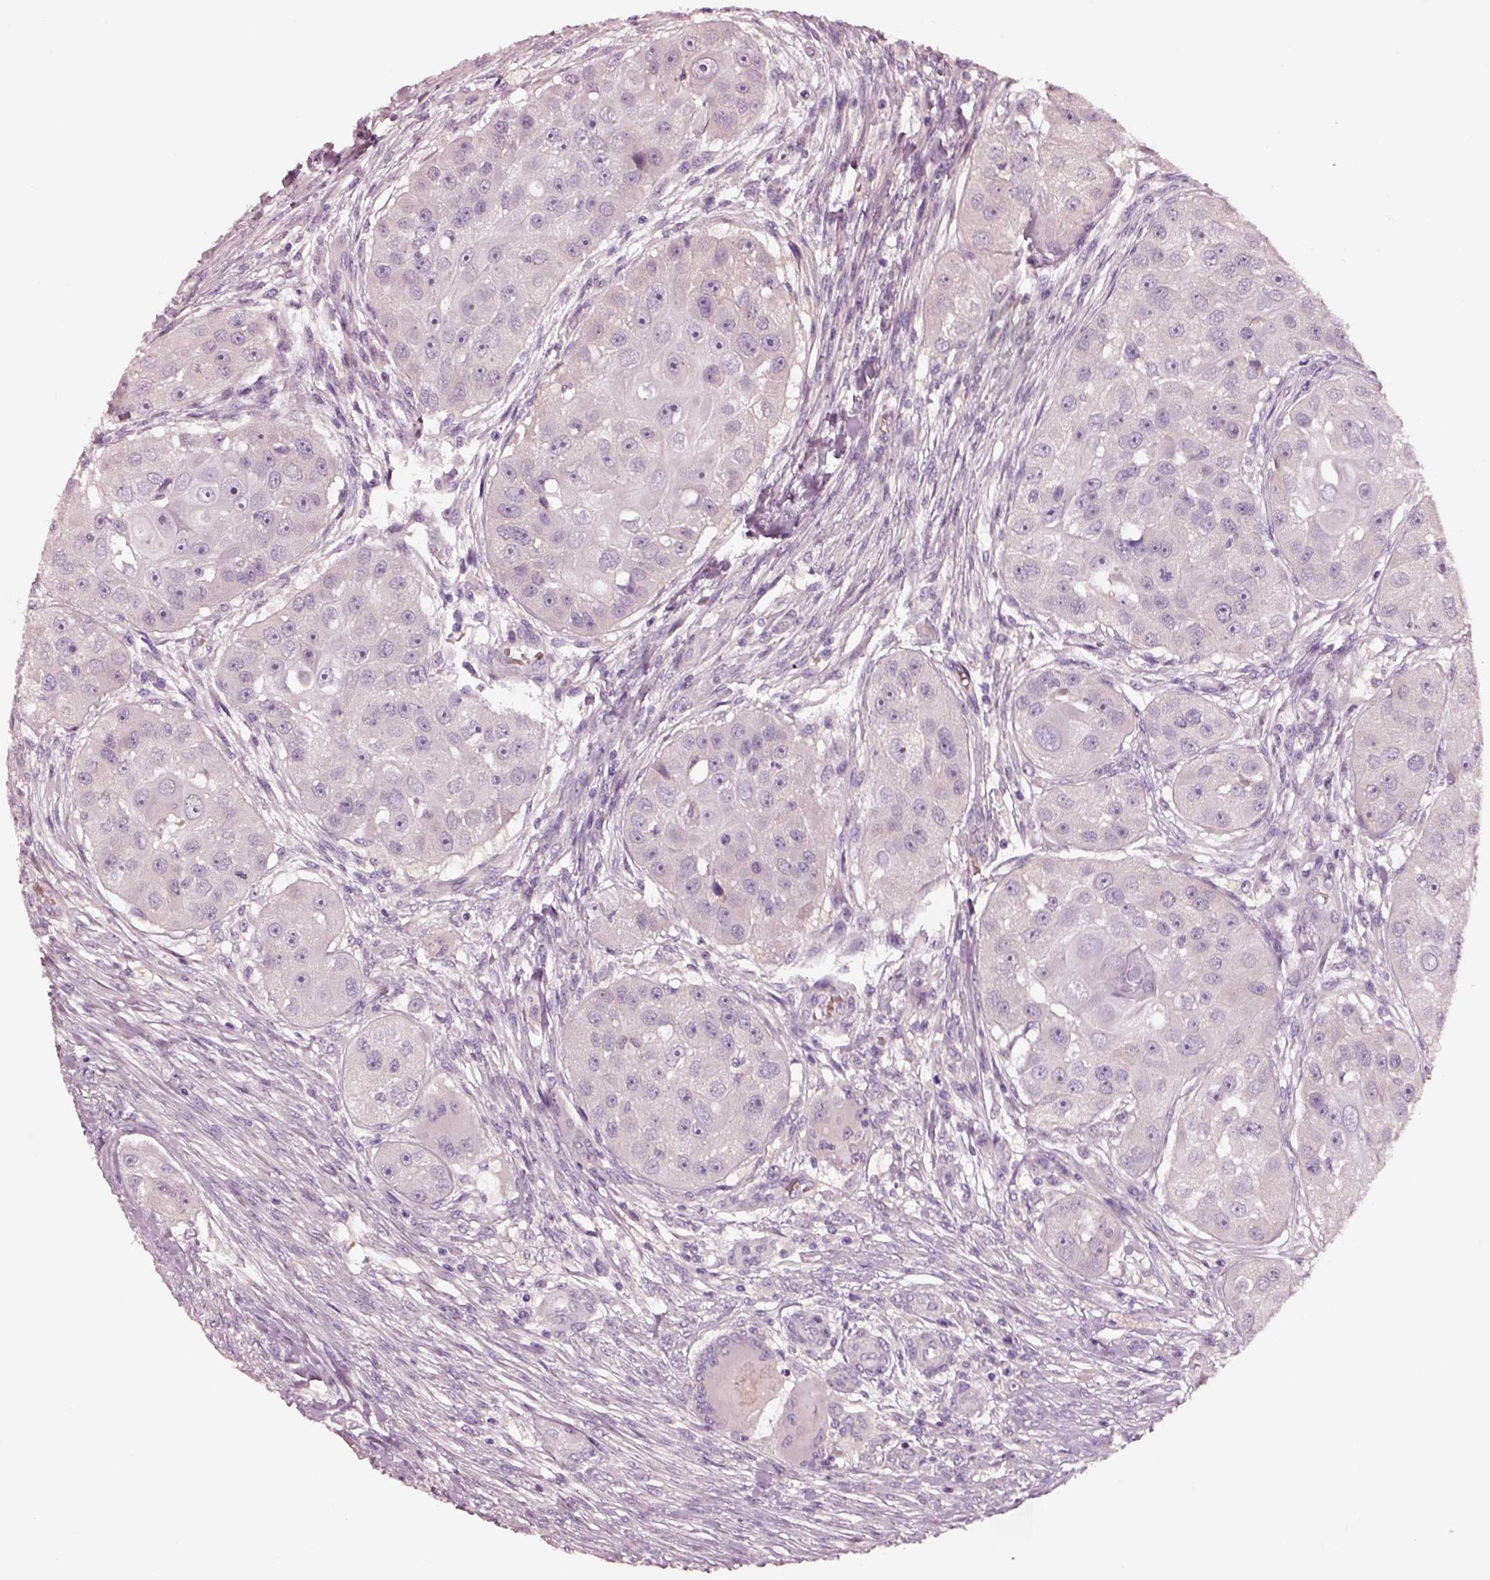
{"staining": {"intensity": "negative", "quantity": "none", "location": "none"}, "tissue": "head and neck cancer", "cell_type": "Tumor cells", "image_type": "cancer", "snomed": [{"axis": "morphology", "description": "Squamous cell carcinoma, NOS"}, {"axis": "topography", "description": "Head-Neck"}], "caption": "High magnification brightfield microscopy of head and neck cancer stained with DAB (brown) and counterstained with hematoxylin (blue): tumor cells show no significant staining.", "gene": "ELSPBP1", "patient": {"sex": "male", "age": 51}}